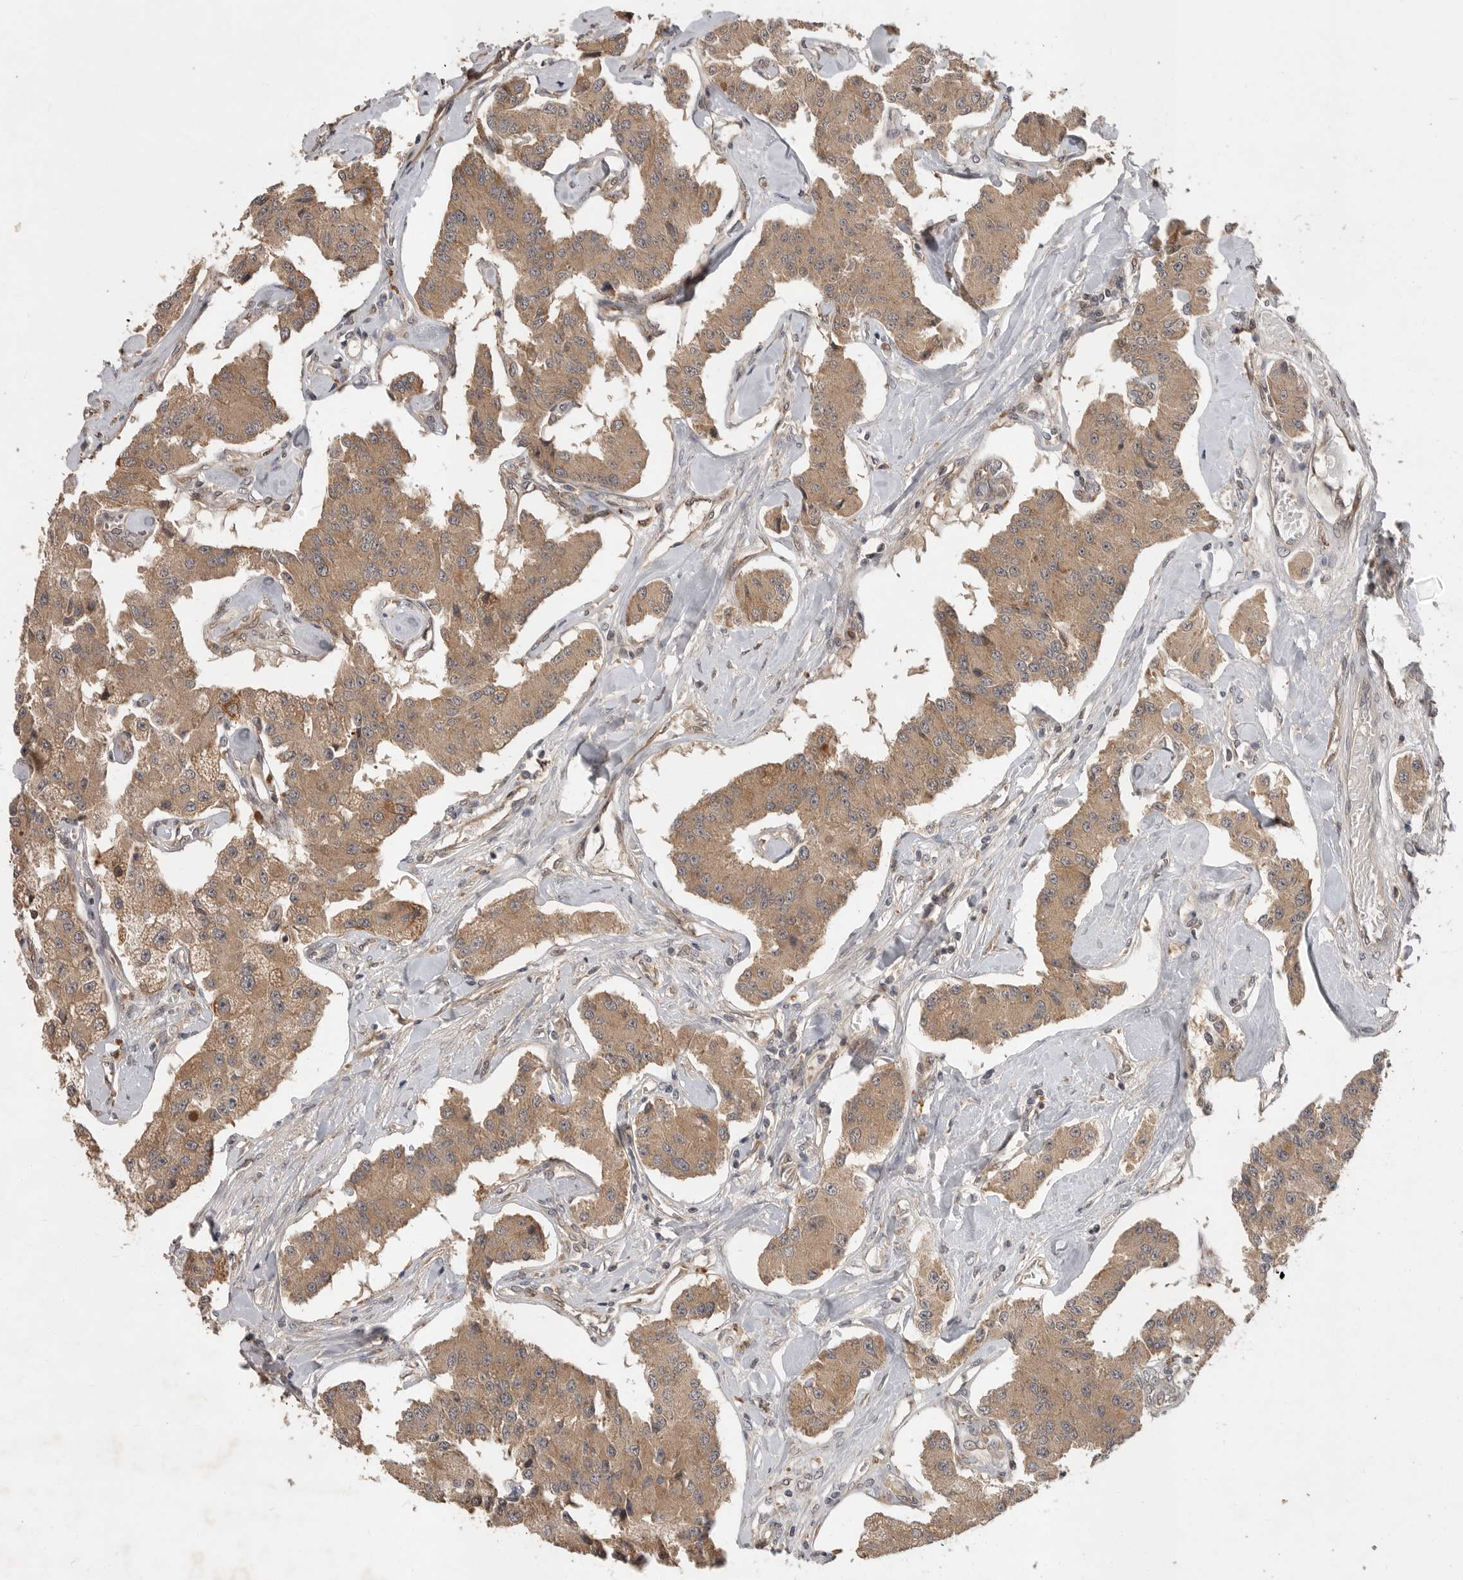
{"staining": {"intensity": "moderate", "quantity": ">75%", "location": "cytoplasmic/membranous"}, "tissue": "carcinoid", "cell_type": "Tumor cells", "image_type": "cancer", "snomed": [{"axis": "morphology", "description": "Carcinoid, malignant, NOS"}, {"axis": "topography", "description": "Pancreas"}], "caption": "Protein staining of carcinoid tissue reveals moderate cytoplasmic/membranous staining in approximately >75% of tumor cells. (DAB IHC, brown staining for protein, blue staining for nuclei).", "gene": "OSBPL9", "patient": {"sex": "male", "age": 41}}